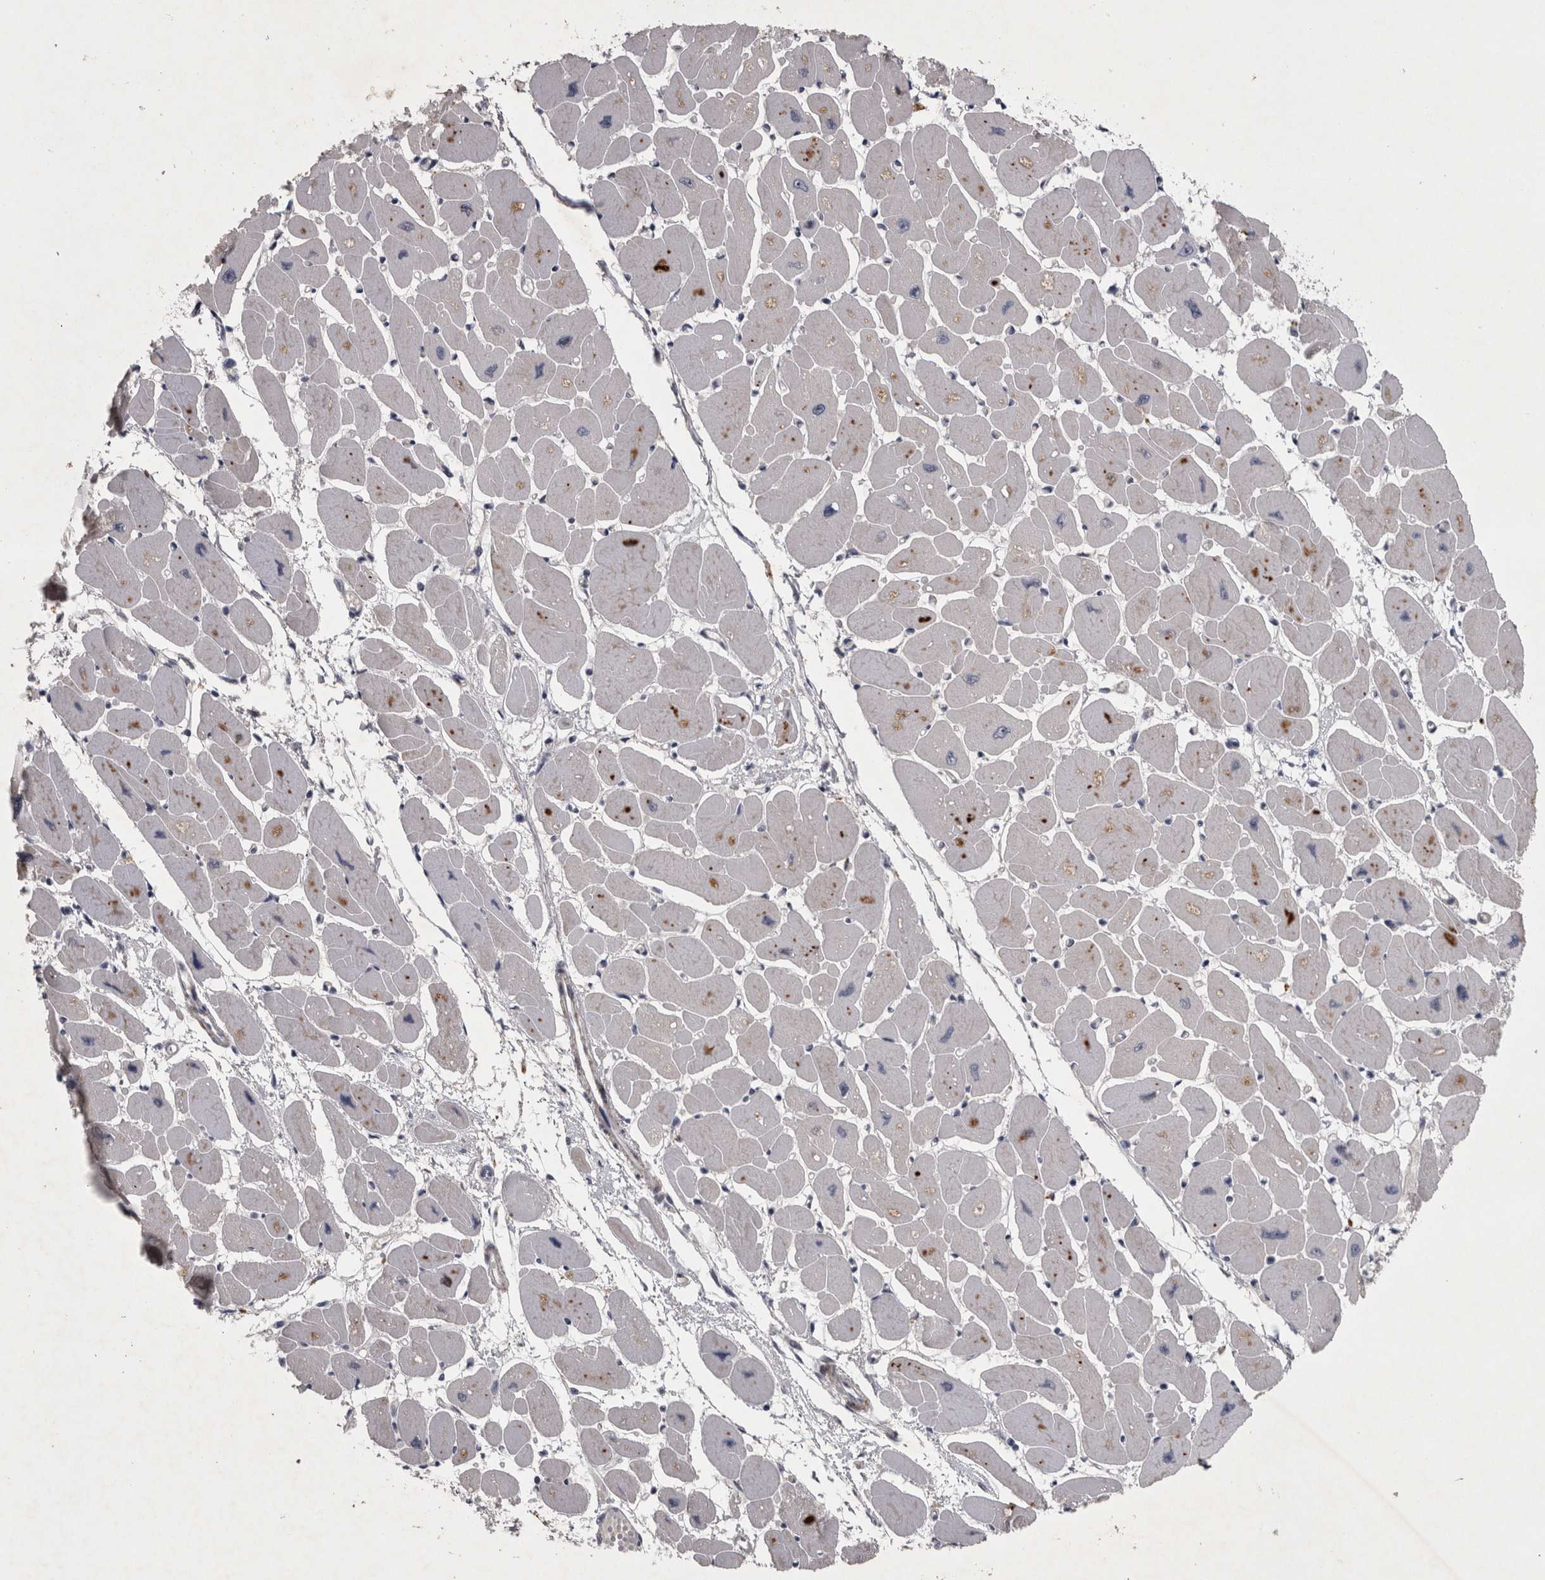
{"staining": {"intensity": "moderate", "quantity": "25%-75%", "location": "cytoplasmic/membranous"}, "tissue": "heart muscle", "cell_type": "Cardiomyocytes", "image_type": "normal", "snomed": [{"axis": "morphology", "description": "Normal tissue, NOS"}, {"axis": "topography", "description": "Heart"}], "caption": "Cardiomyocytes show medium levels of moderate cytoplasmic/membranous positivity in approximately 25%-75% of cells in unremarkable heart muscle. (Brightfield microscopy of DAB IHC at high magnification).", "gene": "DBT", "patient": {"sex": "female", "age": 54}}